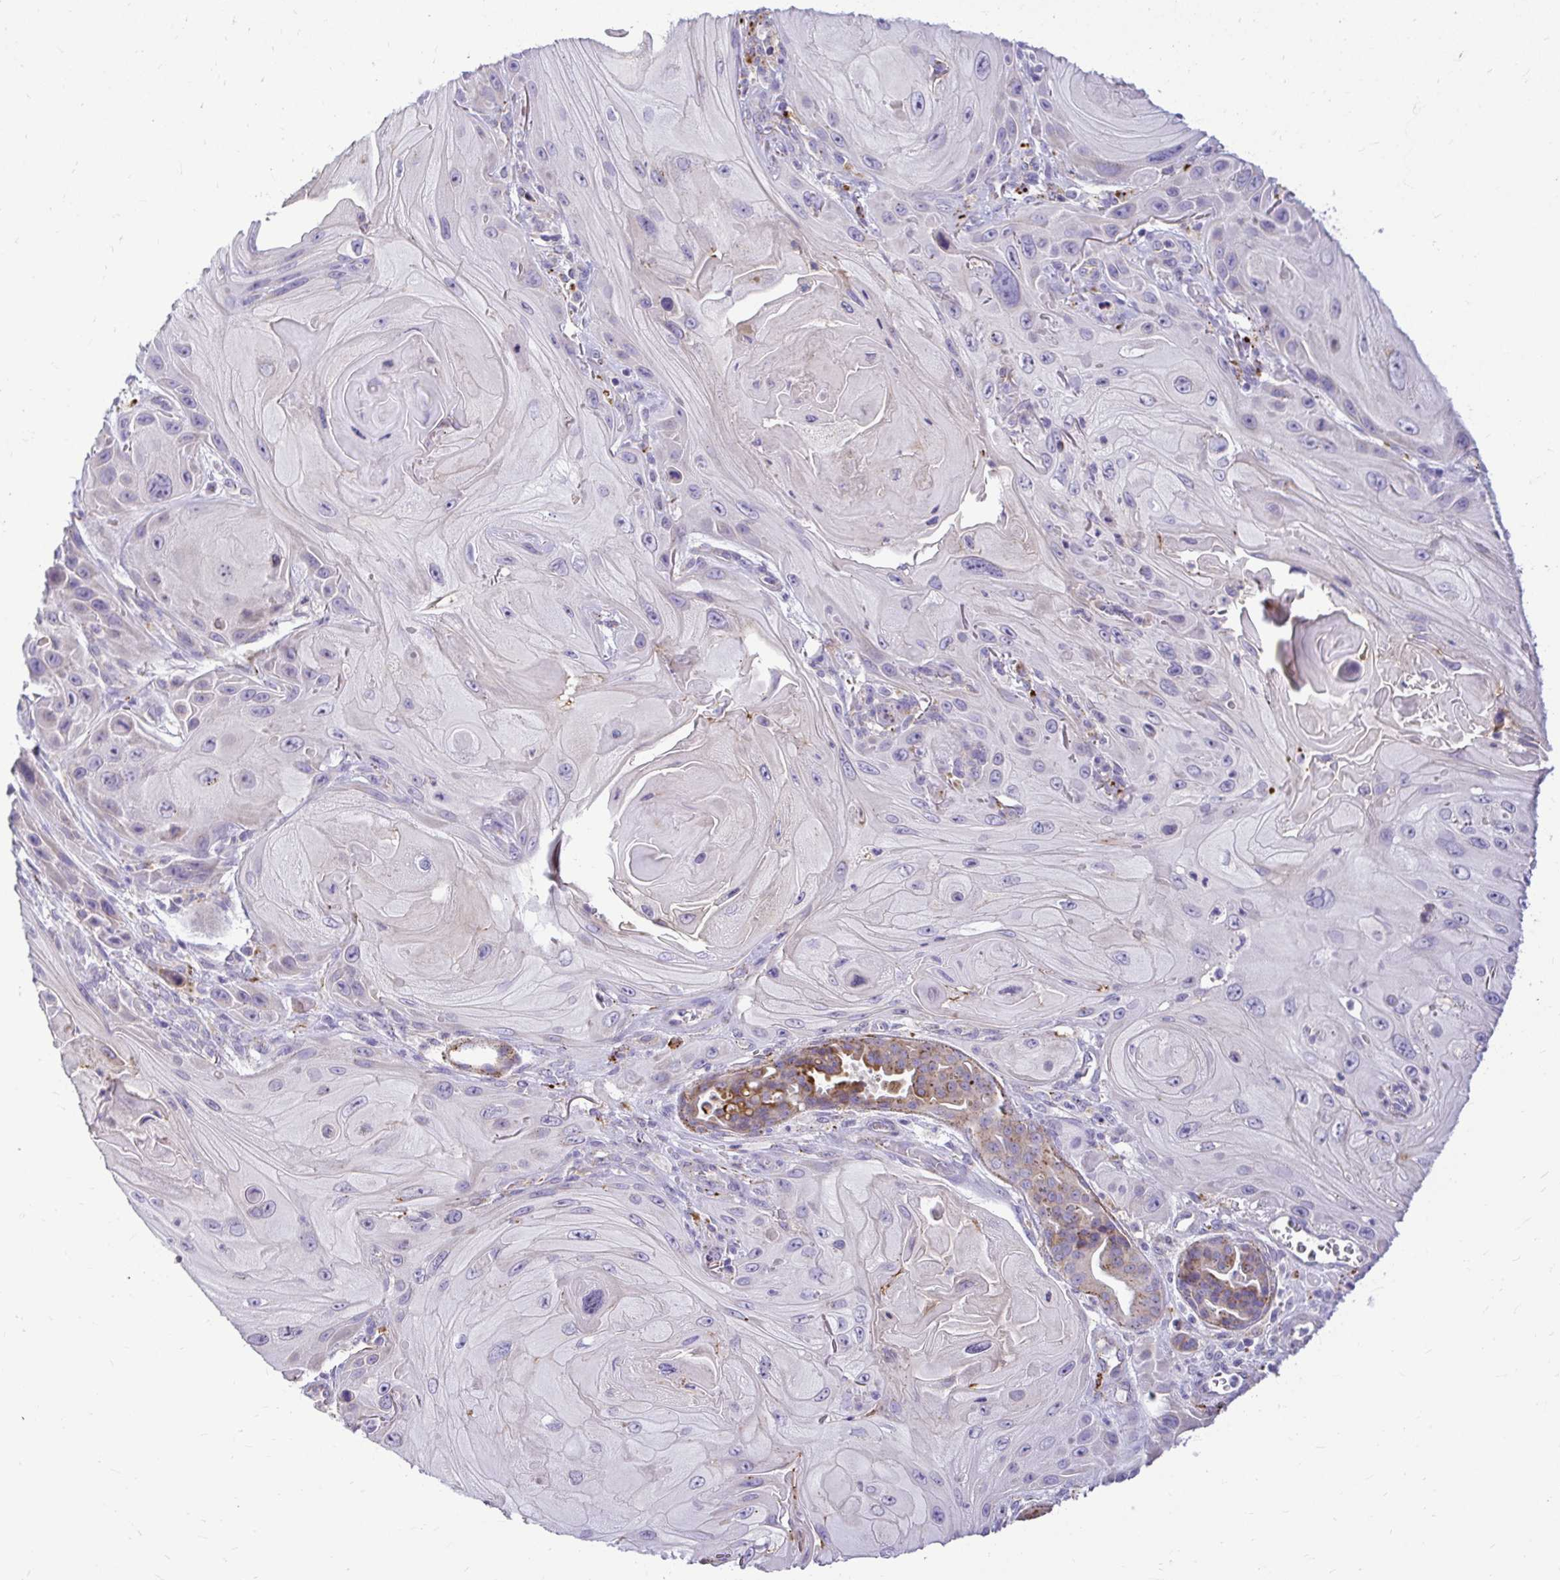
{"staining": {"intensity": "negative", "quantity": "none", "location": "none"}, "tissue": "skin cancer", "cell_type": "Tumor cells", "image_type": "cancer", "snomed": [{"axis": "morphology", "description": "Squamous cell carcinoma, NOS"}, {"axis": "topography", "description": "Skin"}], "caption": "The histopathology image reveals no staining of tumor cells in skin cancer. The staining was performed using DAB to visualize the protein expression in brown, while the nuclei were stained in blue with hematoxylin (Magnification: 20x).", "gene": "PKN3", "patient": {"sex": "female", "age": 94}}